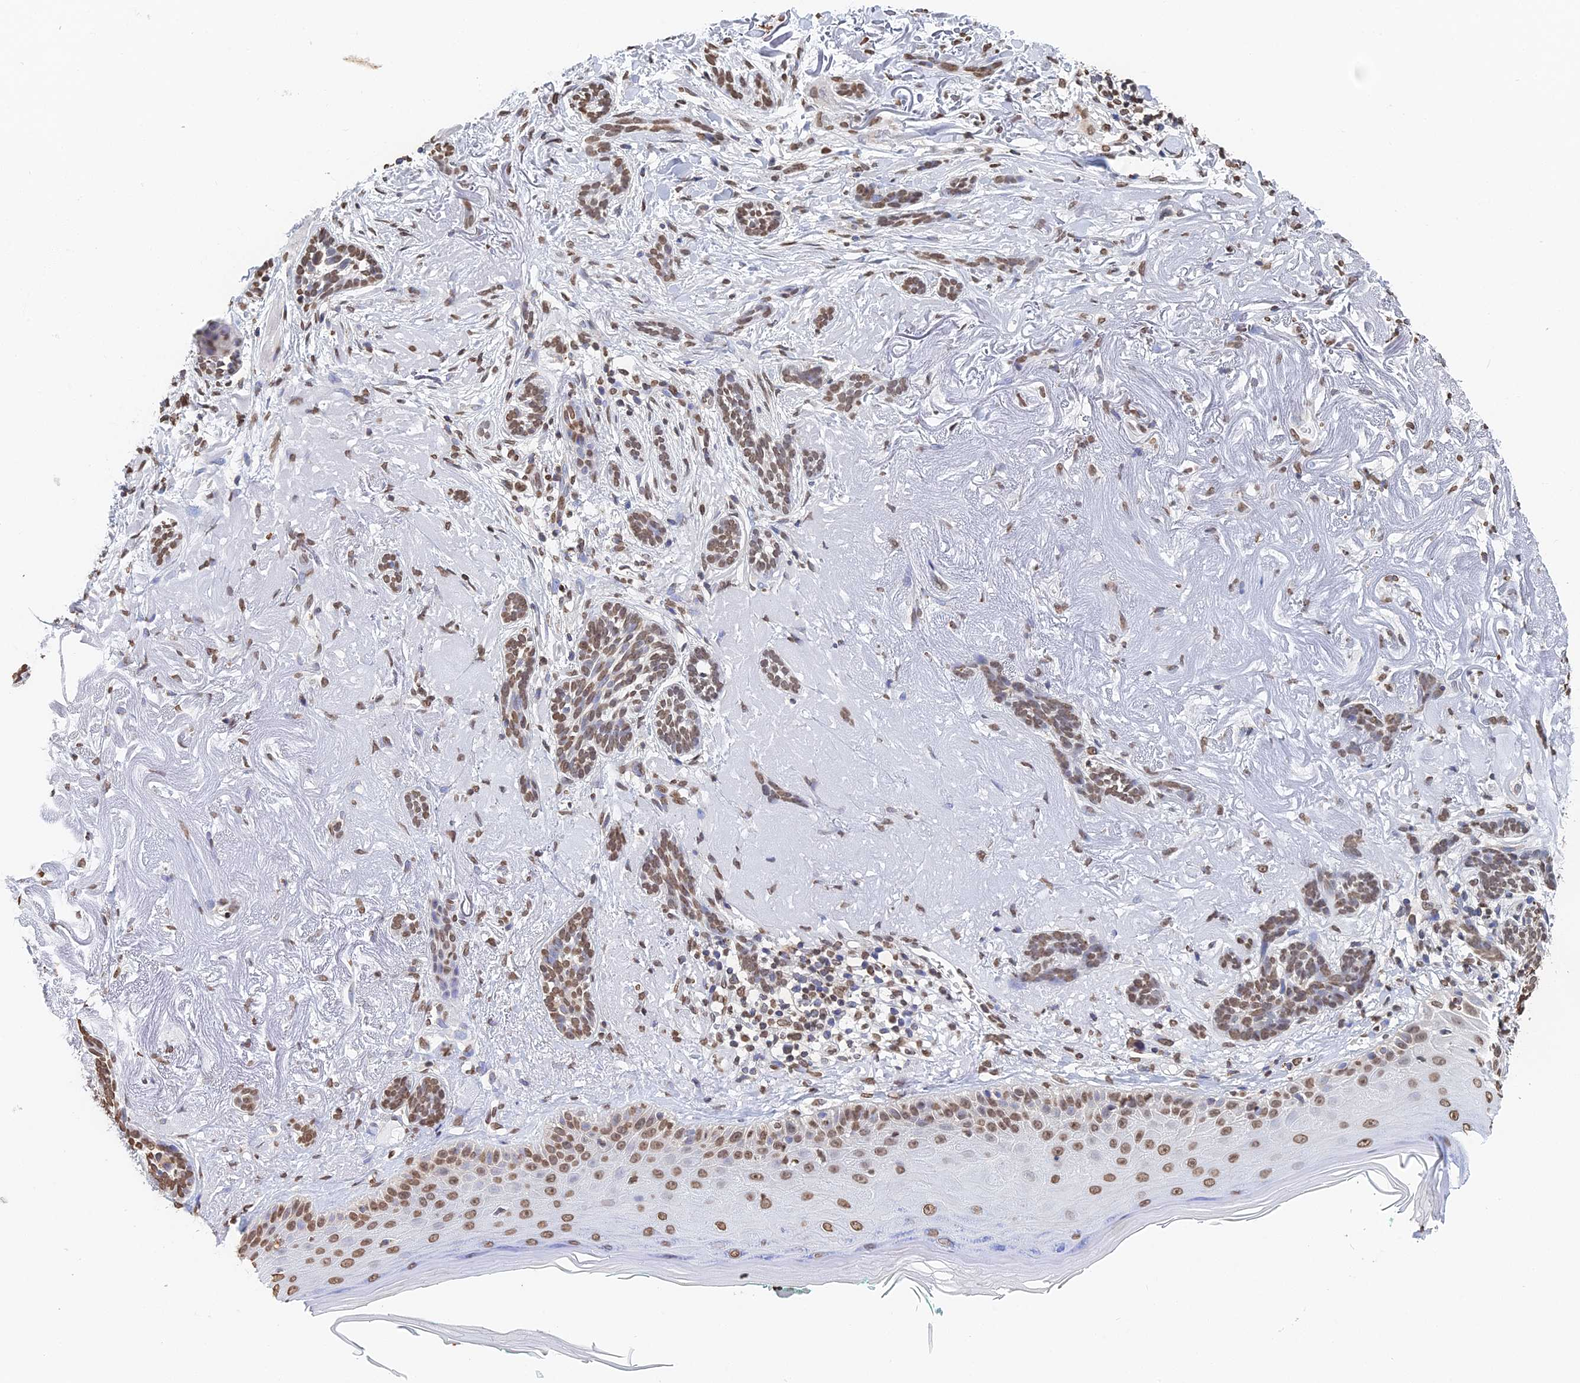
{"staining": {"intensity": "moderate", "quantity": ">75%", "location": "nuclear"}, "tissue": "skin cancer", "cell_type": "Tumor cells", "image_type": "cancer", "snomed": [{"axis": "morphology", "description": "Basal cell carcinoma"}, {"axis": "topography", "description": "Skin"}], "caption": "Immunohistochemistry (IHC) image of basal cell carcinoma (skin) stained for a protein (brown), which exhibits medium levels of moderate nuclear staining in about >75% of tumor cells.", "gene": "GBP3", "patient": {"sex": "male", "age": 71}}